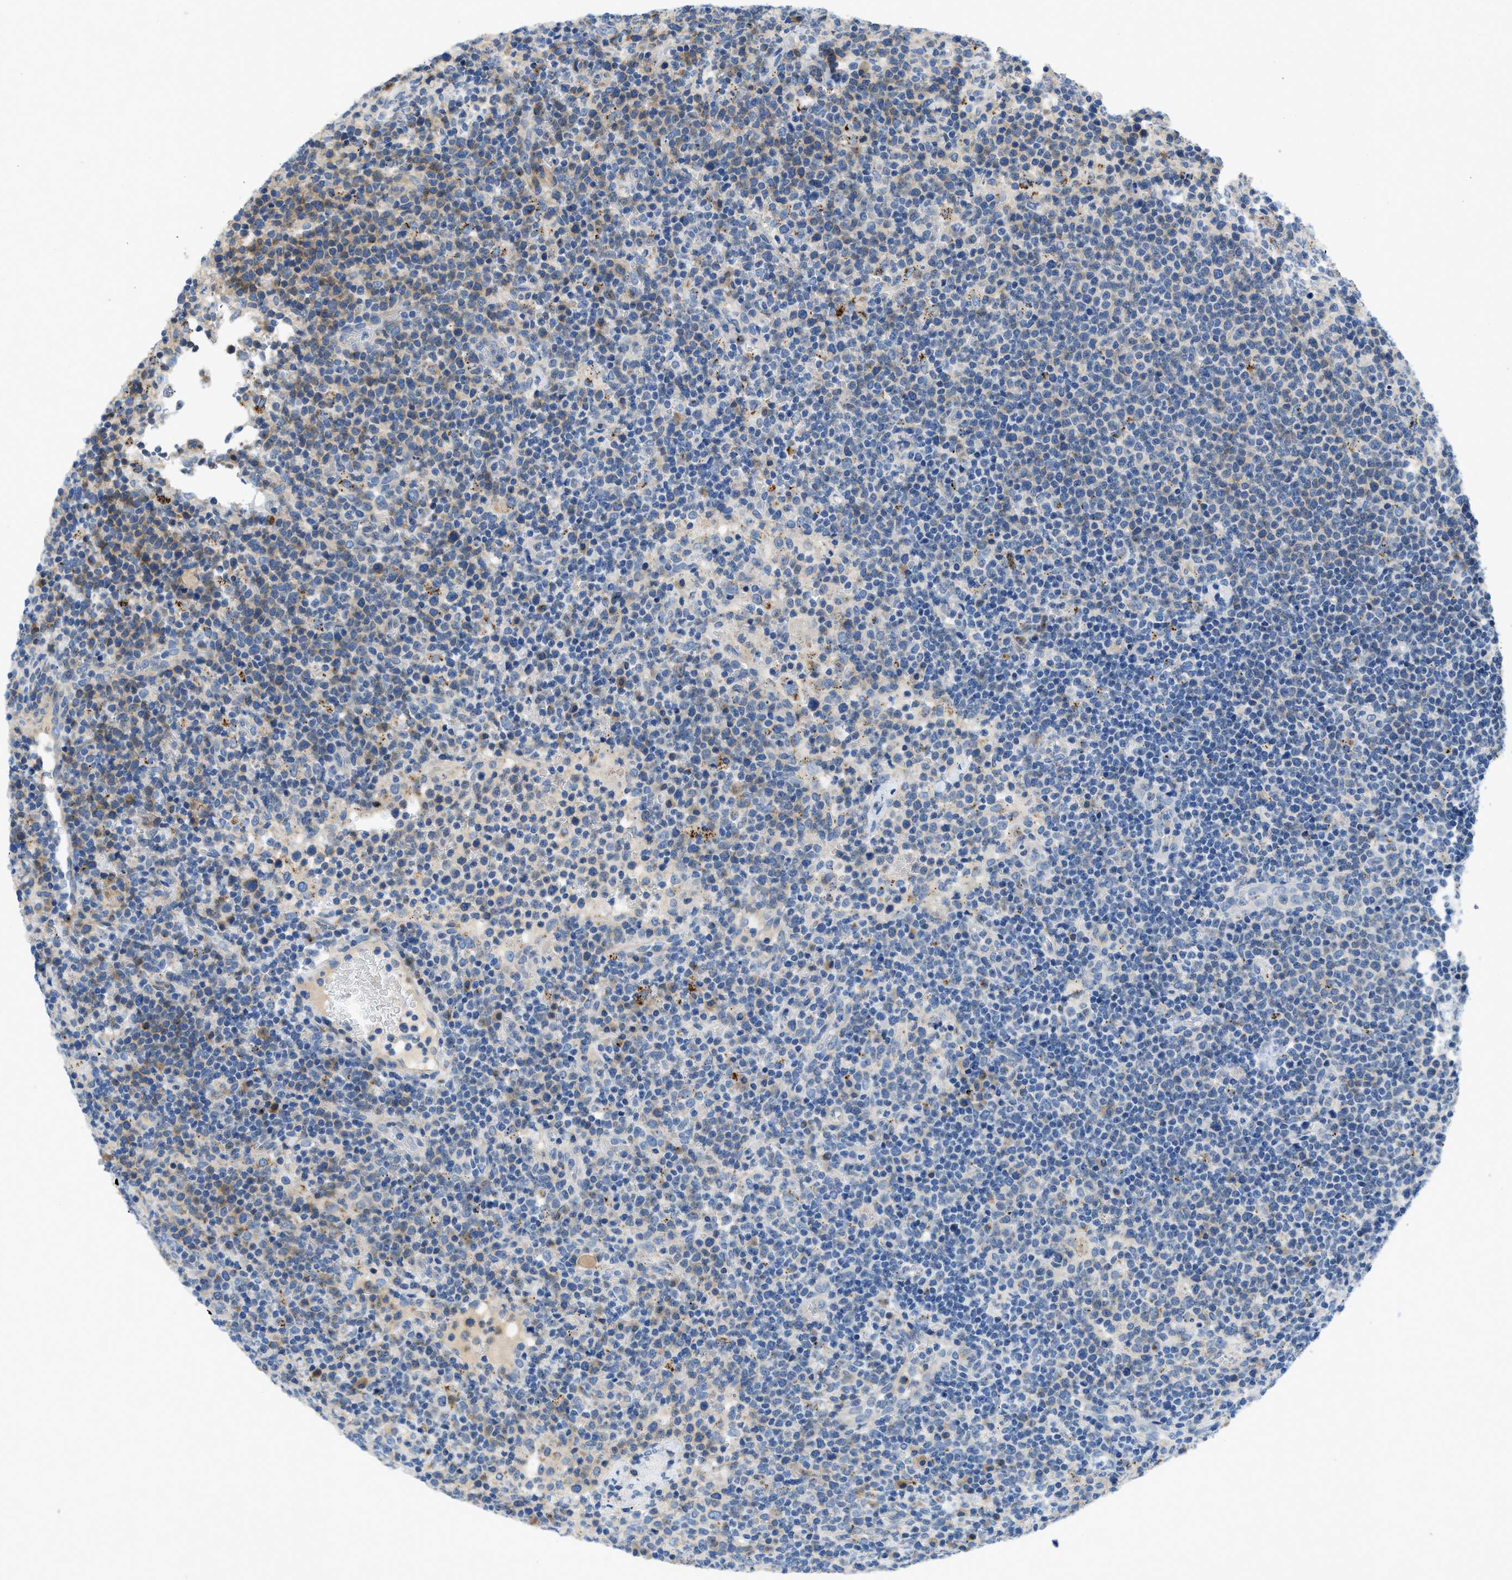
{"staining": {"intensity": "weak", "quantity": "<25%", "location": "cytoplasmic/membranous"}, "tissue": "lymphoma", "cell_type": "Tumor cells", "image_type": "cancer", "snomed": [{"axis": "morphology", "description": "Malignant lymphoma, non-Hodgkin's type, High grade"}, {"axis": "topography", "description": "Lymph node"}], "caption": "Immunohistochemistry (IHC) histopathology image of lymphoma stained for a protein (brown), which shows no staining in tumor cells.", "gene": "TMEM248", "patient": {"sex": "male", "age": 61}}